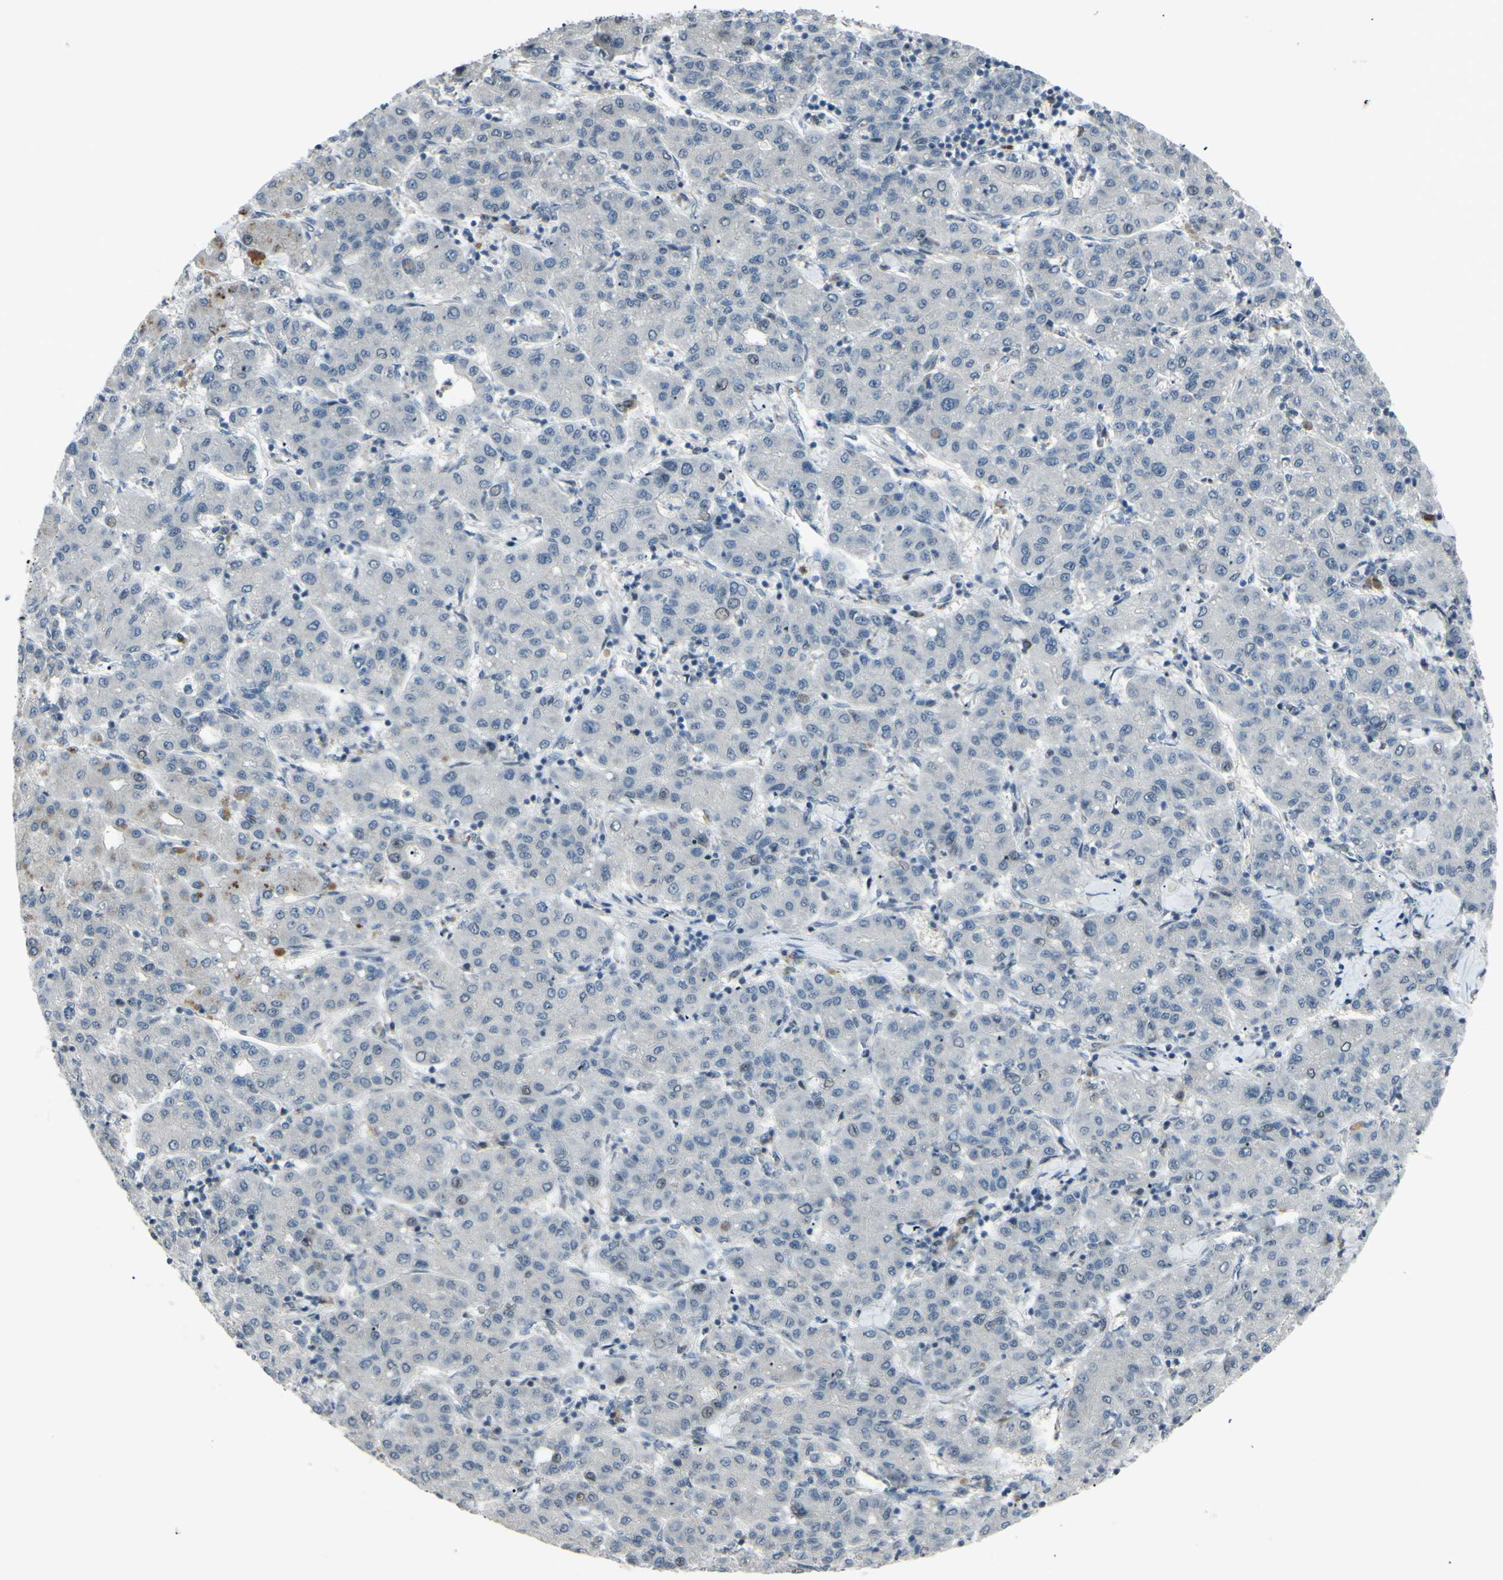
{"staining": {"intensity": "negative", "quantity": "none", "location": "none"}, "tissue": "liver cancer", "cell_type": "Tumor cells", "image_type": "cancer", "snomed": [{"axis": "morphology", "description": "Carcinoma, Hepatocellular, NOS"}, {"axis": "topography", "description": "Liver"}], "caption": "Human liver cancer stained for a protein using immunohistochemistry reveals no positivity in tumor cells.", "gene": "ETNK1", "patient": {"sex": "male", "age": 65}}